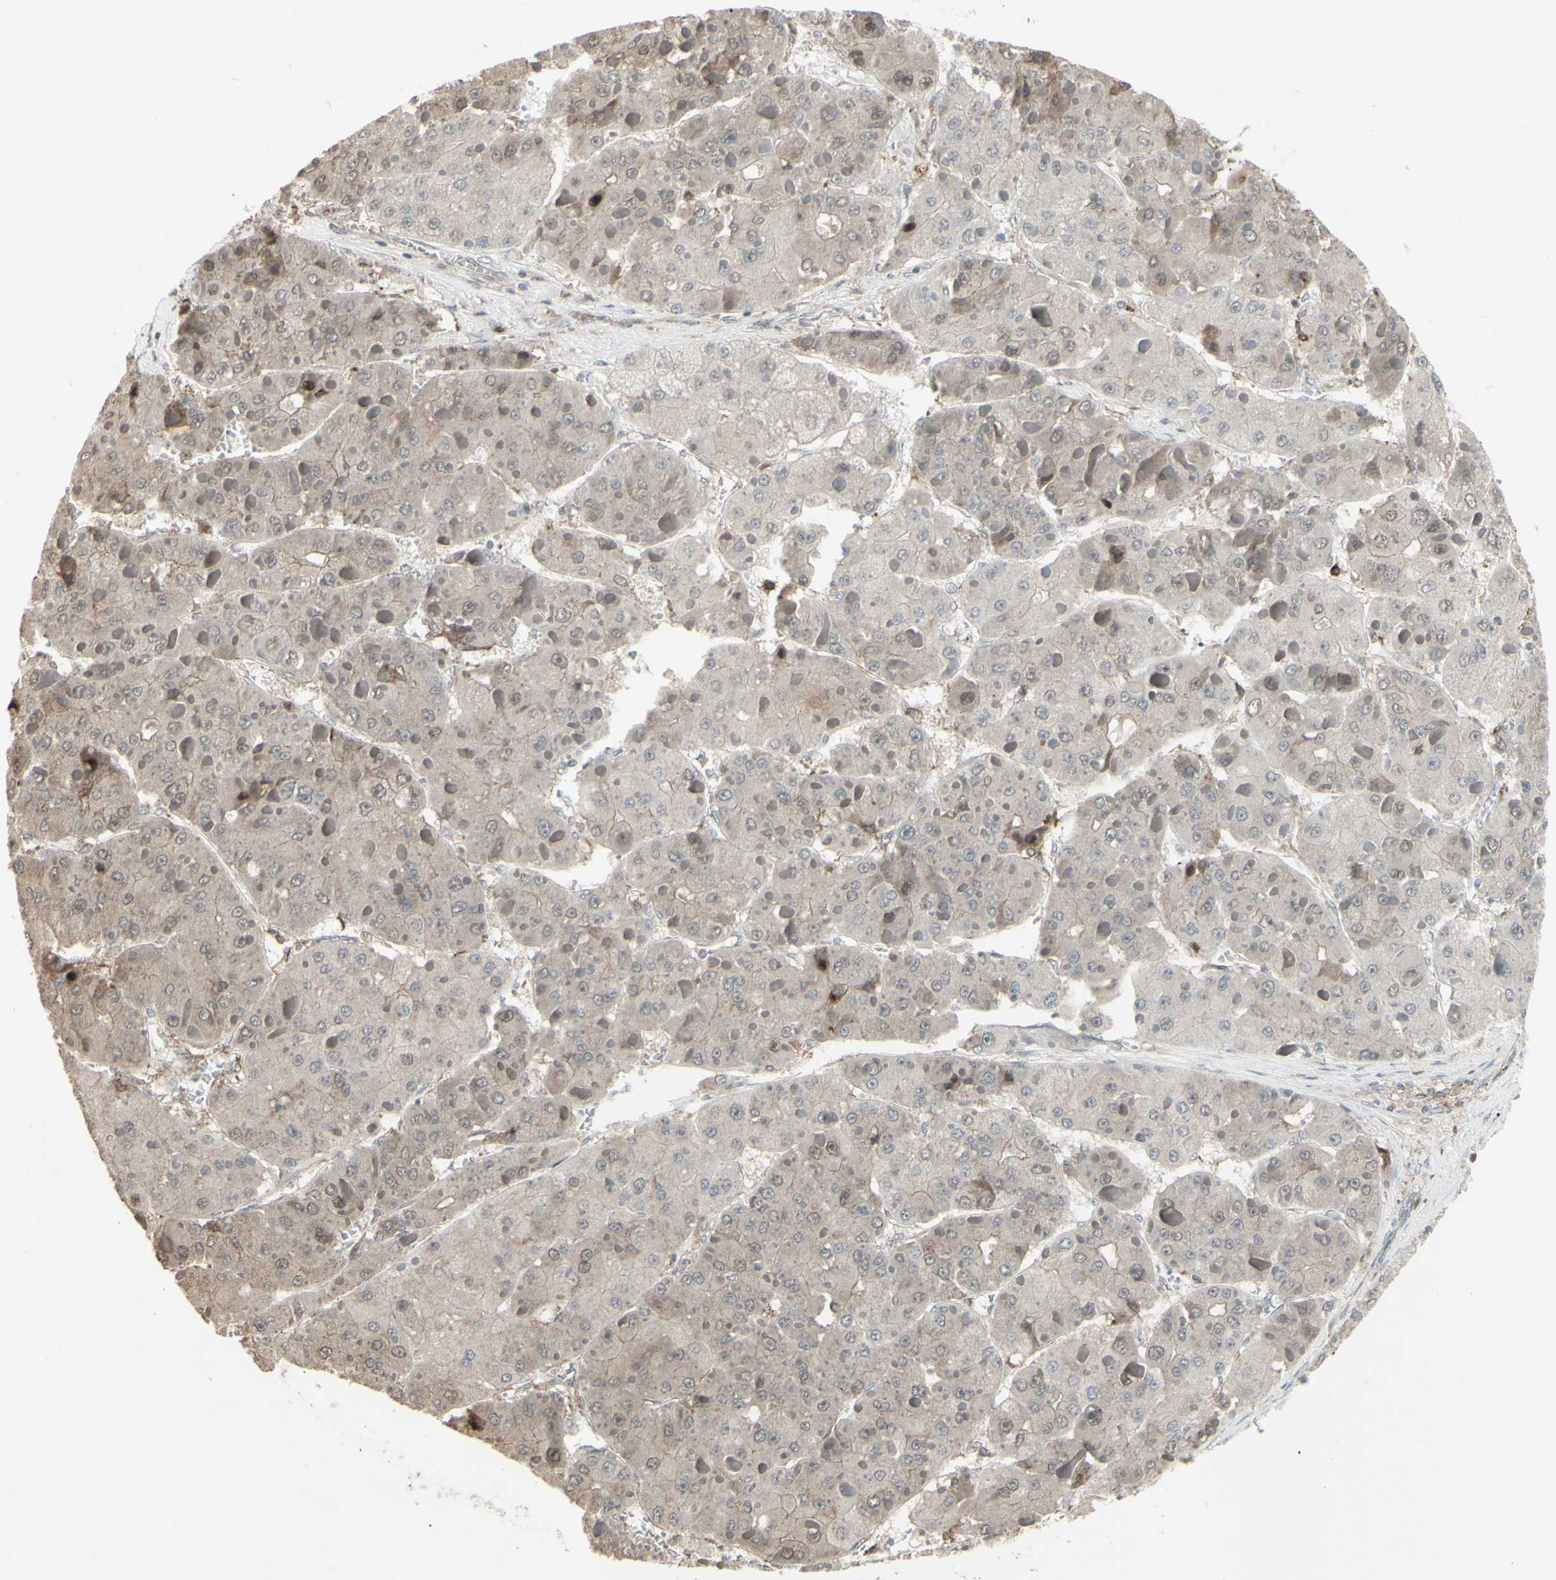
{"staining": {"intensity": "weak", "quantity": "25%-75%", "location": "cytoplasmic/membranous"}, "tissue": "liver cancer", "cell_type": "Tumor cells", "image_type": "cancer", "snomed": [{"axis": "morphology", "description": "Carcinoma, Hepatocellular, NOS"}, {"axis": "topography", "description": "Liver"}], "caption": "Liver hepatocellular carcinoma stained with immunohistochemistry displays weak cytoplasmic/membranous positivity in about 25%-75% of tumor cells.", "gene": "CD33", "patient": {"sex": "female", "age": 73}}